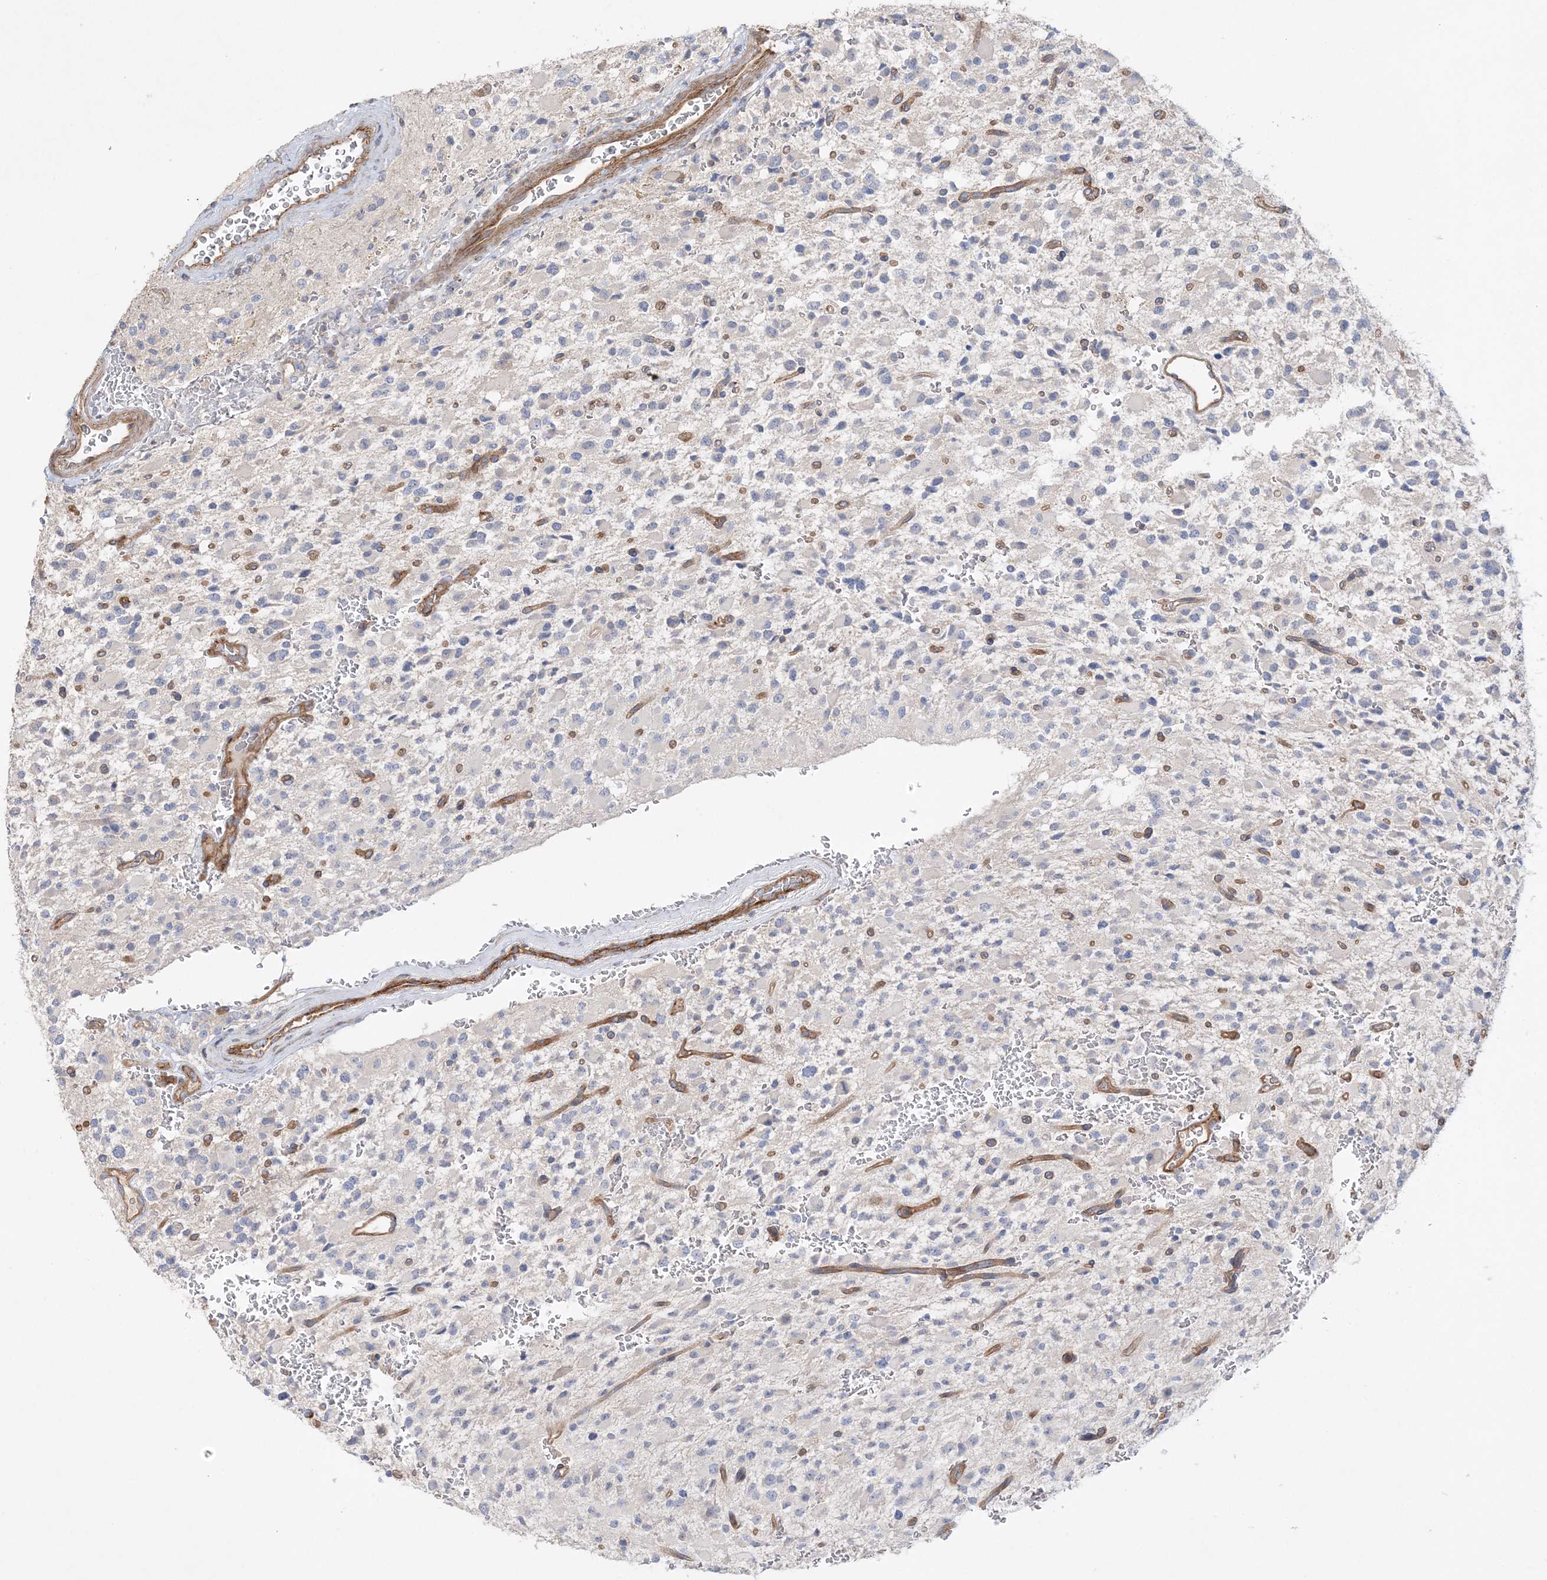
{"staining": {"intensity": "negative", "quantity": "none", "location": "none"}, "tissue": "glioma", "cell_type": "Tumor cells", "image_type": "cancer", "snomed": [{"axis": "morphology", "description": "Glioma, malignant, High grade"}, {"axis": "topography", "description": "Brain"}], "caption": "Human glioma stained for a protein using immunohistochemistry exhibits no staining in tumor cells.", "gene": "PIGC", "patient": {"sex": "male", "age": 34}}